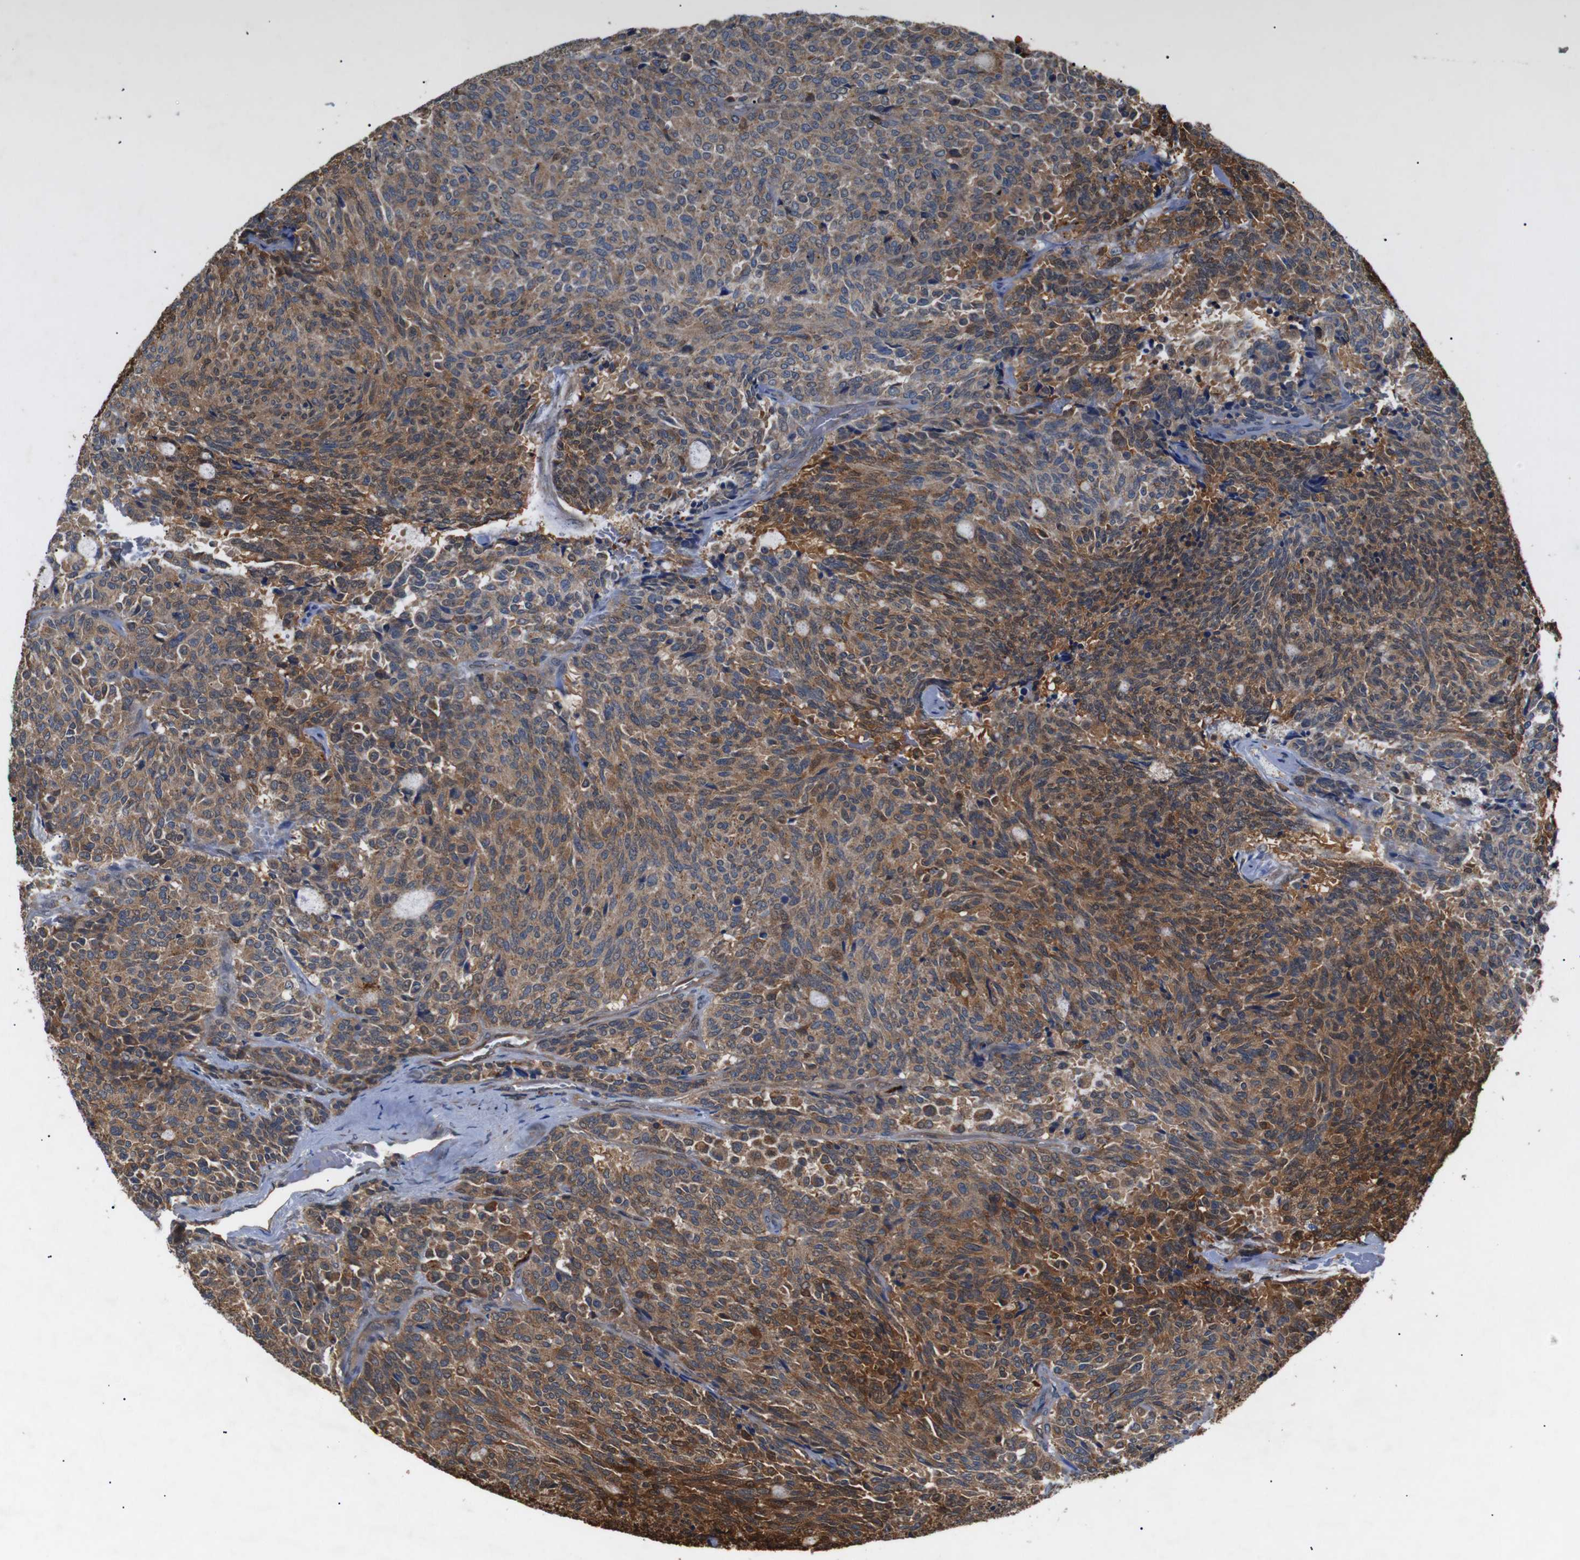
{"staining": {"intensity": "strong", "quantity": "25%-75%", "location": "cytoplasmic/membranous"}, "tissue": "carcinoid", "cell_type": "Tumor cells", "image_type": "cancer", "snomed": [{"axis": "morphology", "description": "Carcinoid, malignant, NOS"}, {"axis": "topography", "description": "Pancreas"}], "caption": "Strong cytoplasmic/membranous expression is present in approximately 25%-75% of tumor cells in malignant carcinoid. (brown staining indicates protein expression, while blue staining denotes nuclei).", "gene": "DDR1", "patient": {"sex": "female", "age": 54}}